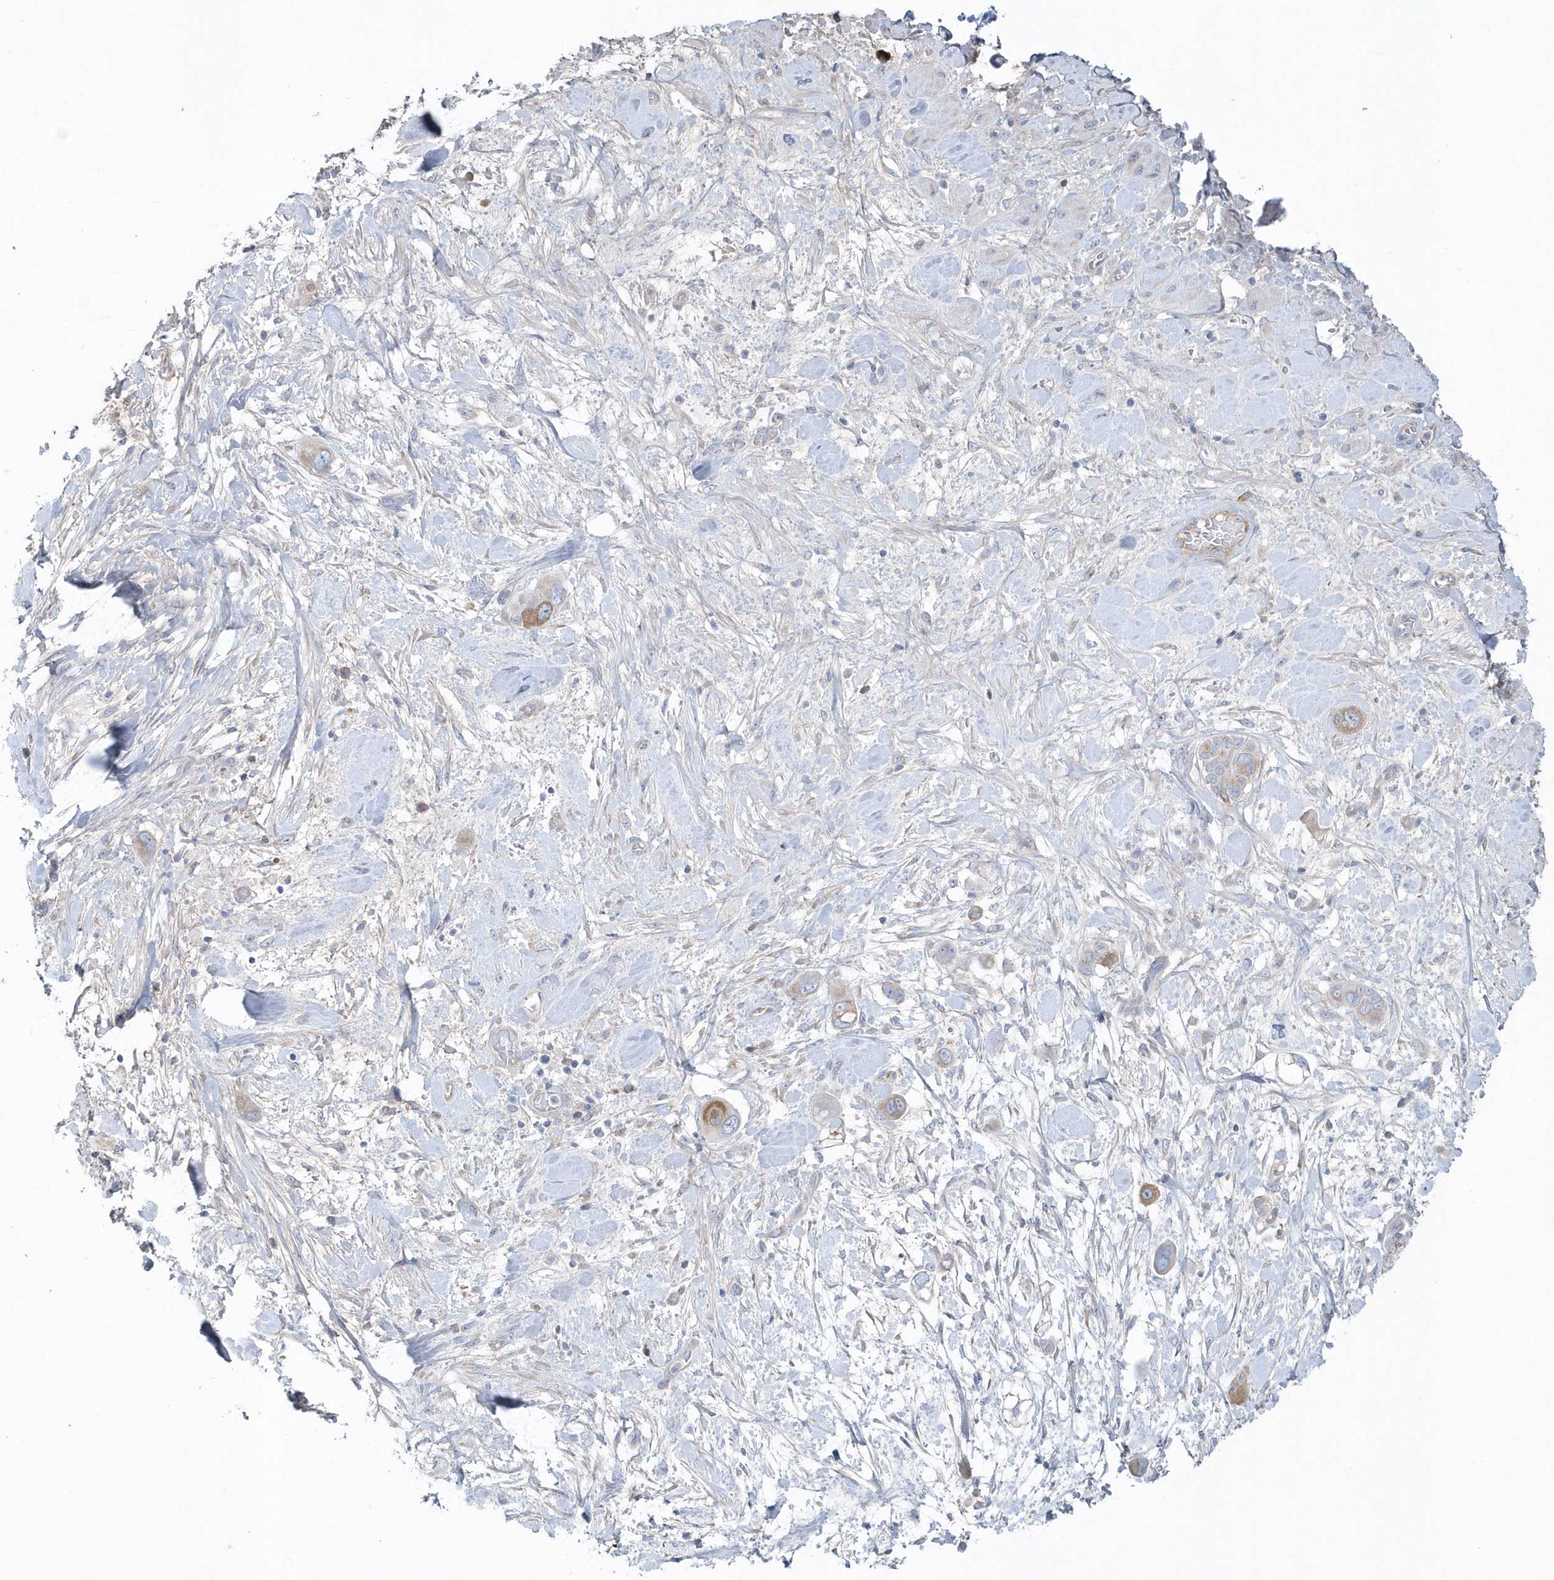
{"staining": {"intensity": "moderate", "quantity": "<25%", "location": "cytoplasmic/membranous"}, "tissue": "pancreatic cancer", "cell_type": "Tumor cells", "image_type": "cancer", "snomed": [{"axis": "morphology", "description": "Adenocarcinoma, NOS"}, {"axis": "topography", "description": "Pancreas"}], "caption": "Moderate cytoplasmic/membranous expression is identified in approximately <25% of tumor cells in adenocarcinoma (pancreatic). Immunohistochemistry (ihc) stains the protein of interest in brown and the nuclei are stained blue.", "gene": "SPATA18", "patient": {"sex": "male", "age": 68}}